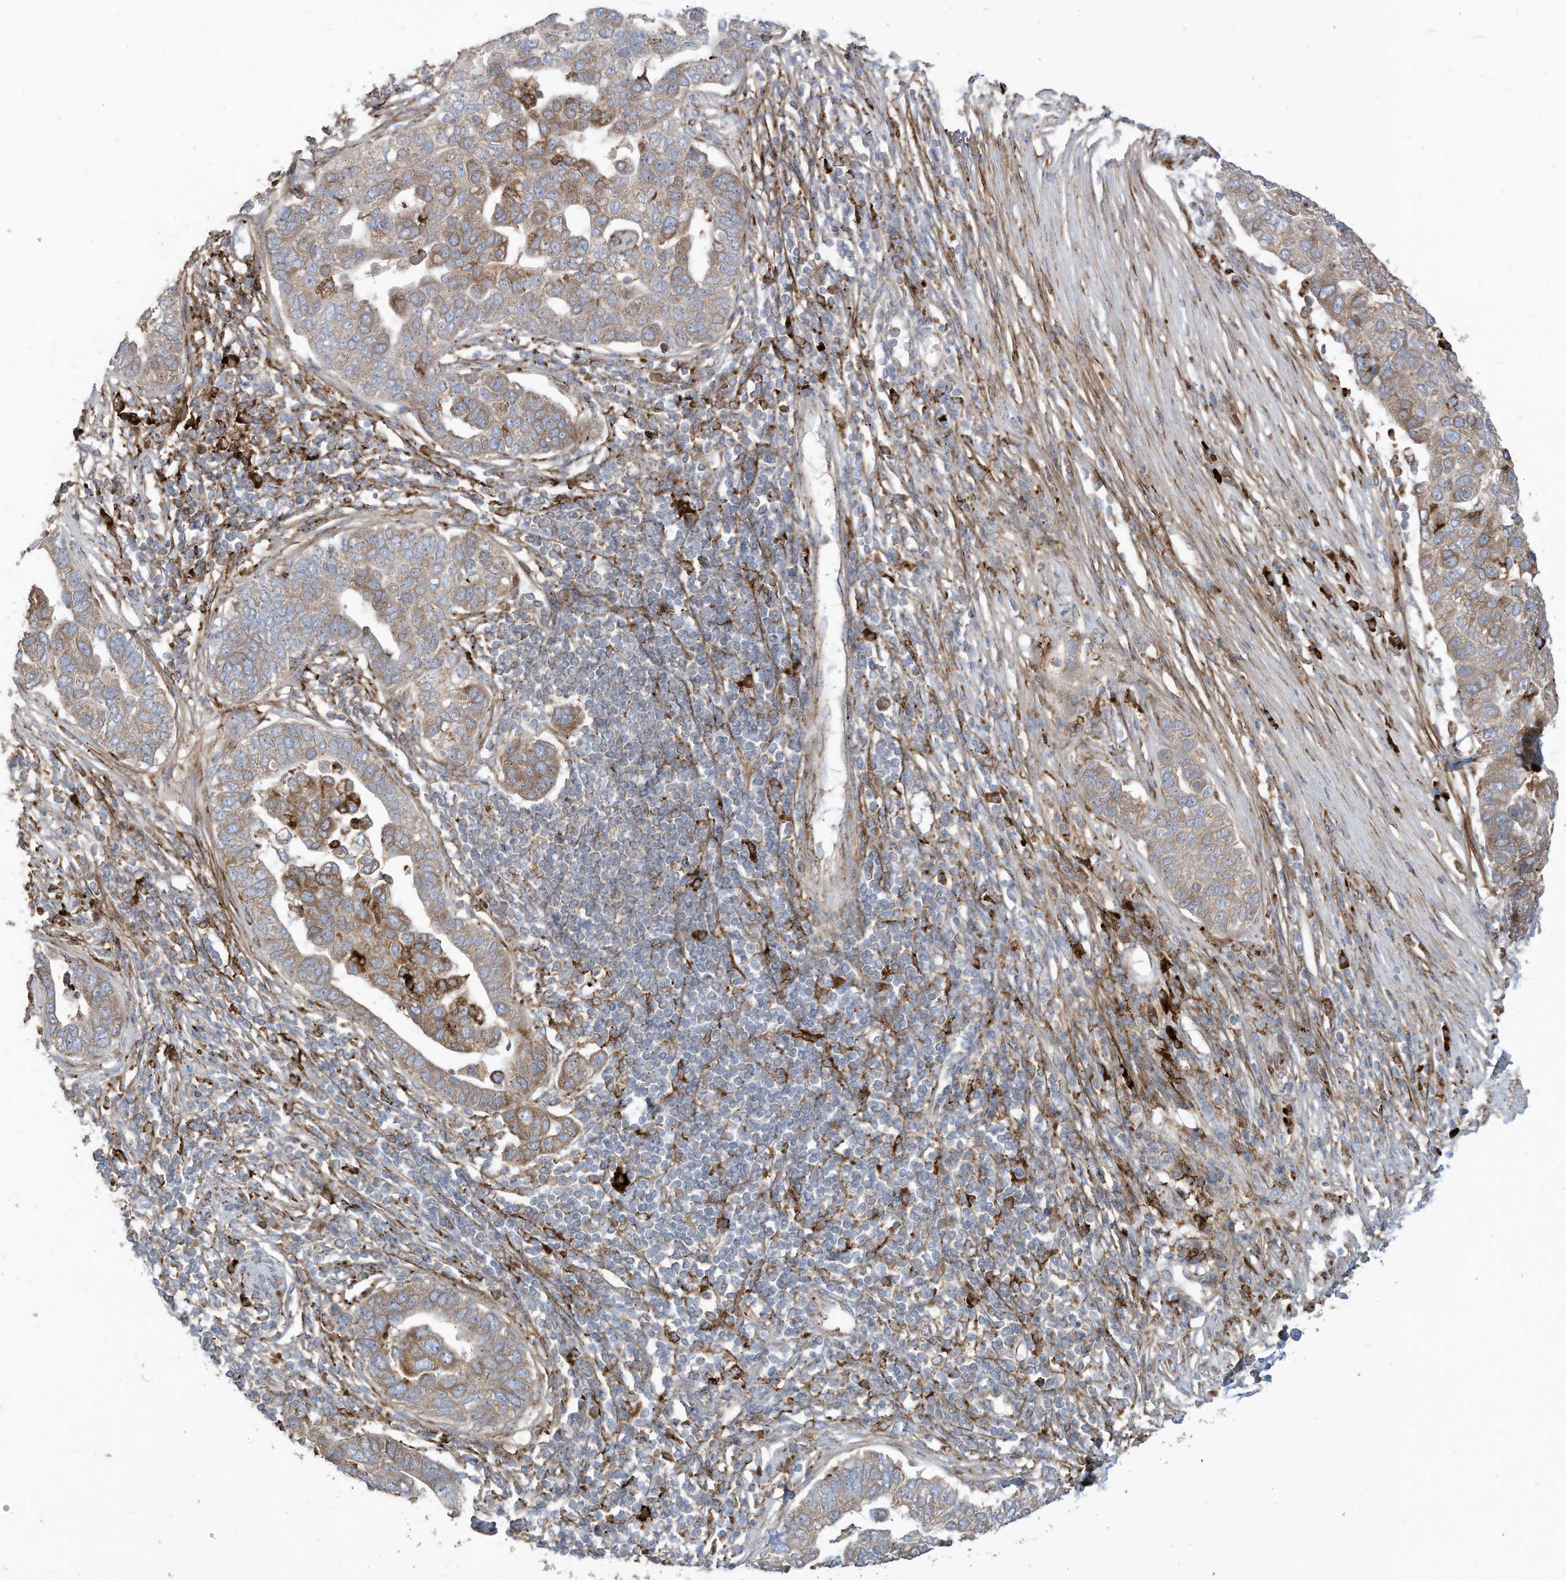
{"staining": {"intensity": "moderate", "quantity": ">75%", "location": "cytoplasmic/membranous"}, "tissue": "pancreatic cancer", "cell_type": "Tumor cells", "image_type": "cancer", "snomed": [{"axis": "morphology", "description": "Adenocarcinoma, NOS"}, {"axis": "topography", "description": "Pancreas"}], "caption": "IHC (DAB) staining of adenocarcinoma (pancreatic) displays moderate cytoplasmic/membranous protein positivity in about >75% of tumor cells.", "gene": "TRNAU1AP", "patient": {"sex": "female", "age": 61}}